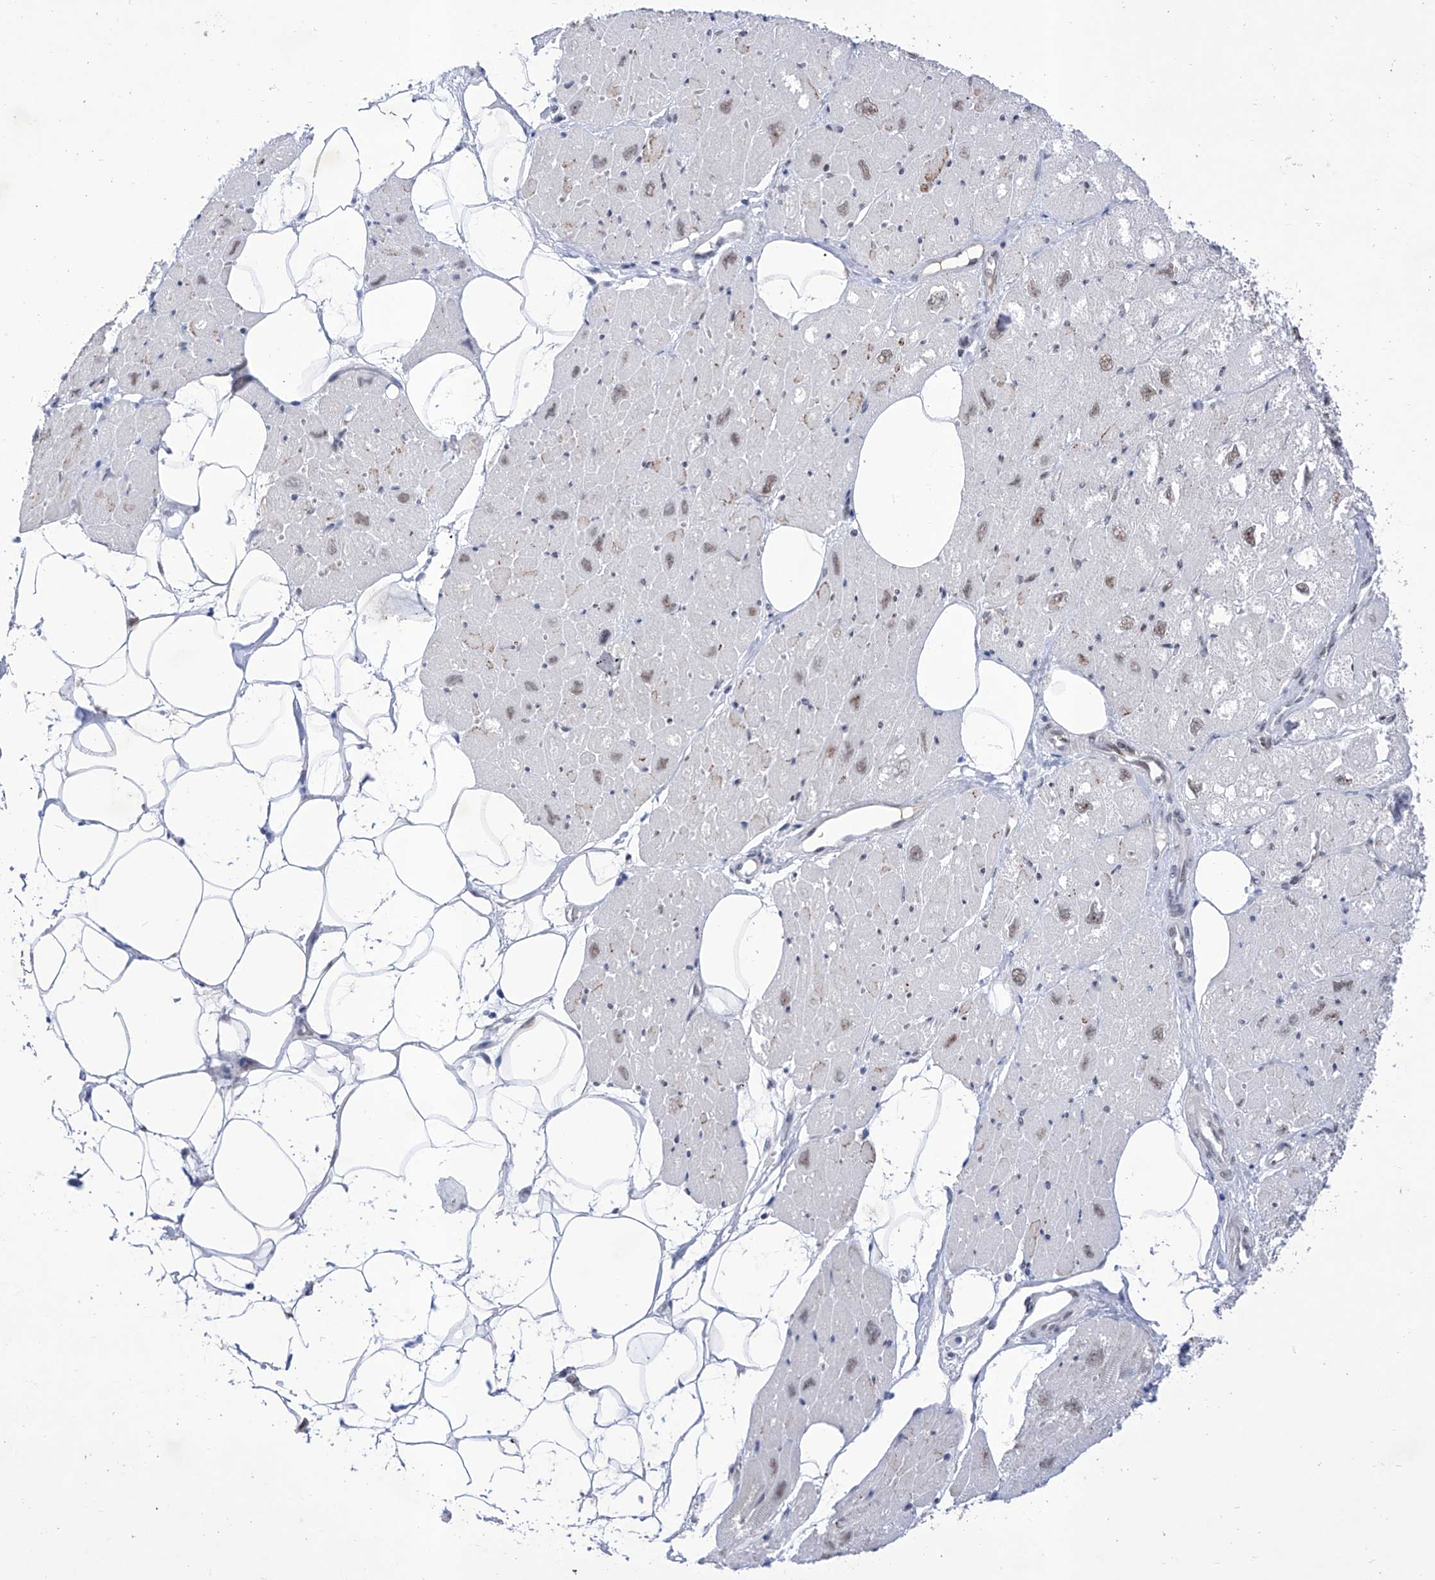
{"staining": {"intensity": "moderate", "quantity": "<25%", "location": "nuclear"}, "tissue": "heart muscle", "cell_type": "Cardiomyocytes", "image_type": "normal", "snomed": [{"axis": "morphology", "description": "Normal tissue, NOS"}, {"axis": "topography", "description": "Heart"}], "caption": "High-power microscopy captured an immunohistochemistry histopathology image of normal heart muscle, revealing moderate nuclear staining in about <25% of cardiomyocytes.", "gene": "ATN1", "patient": {"sex": "male", "age": 50}}